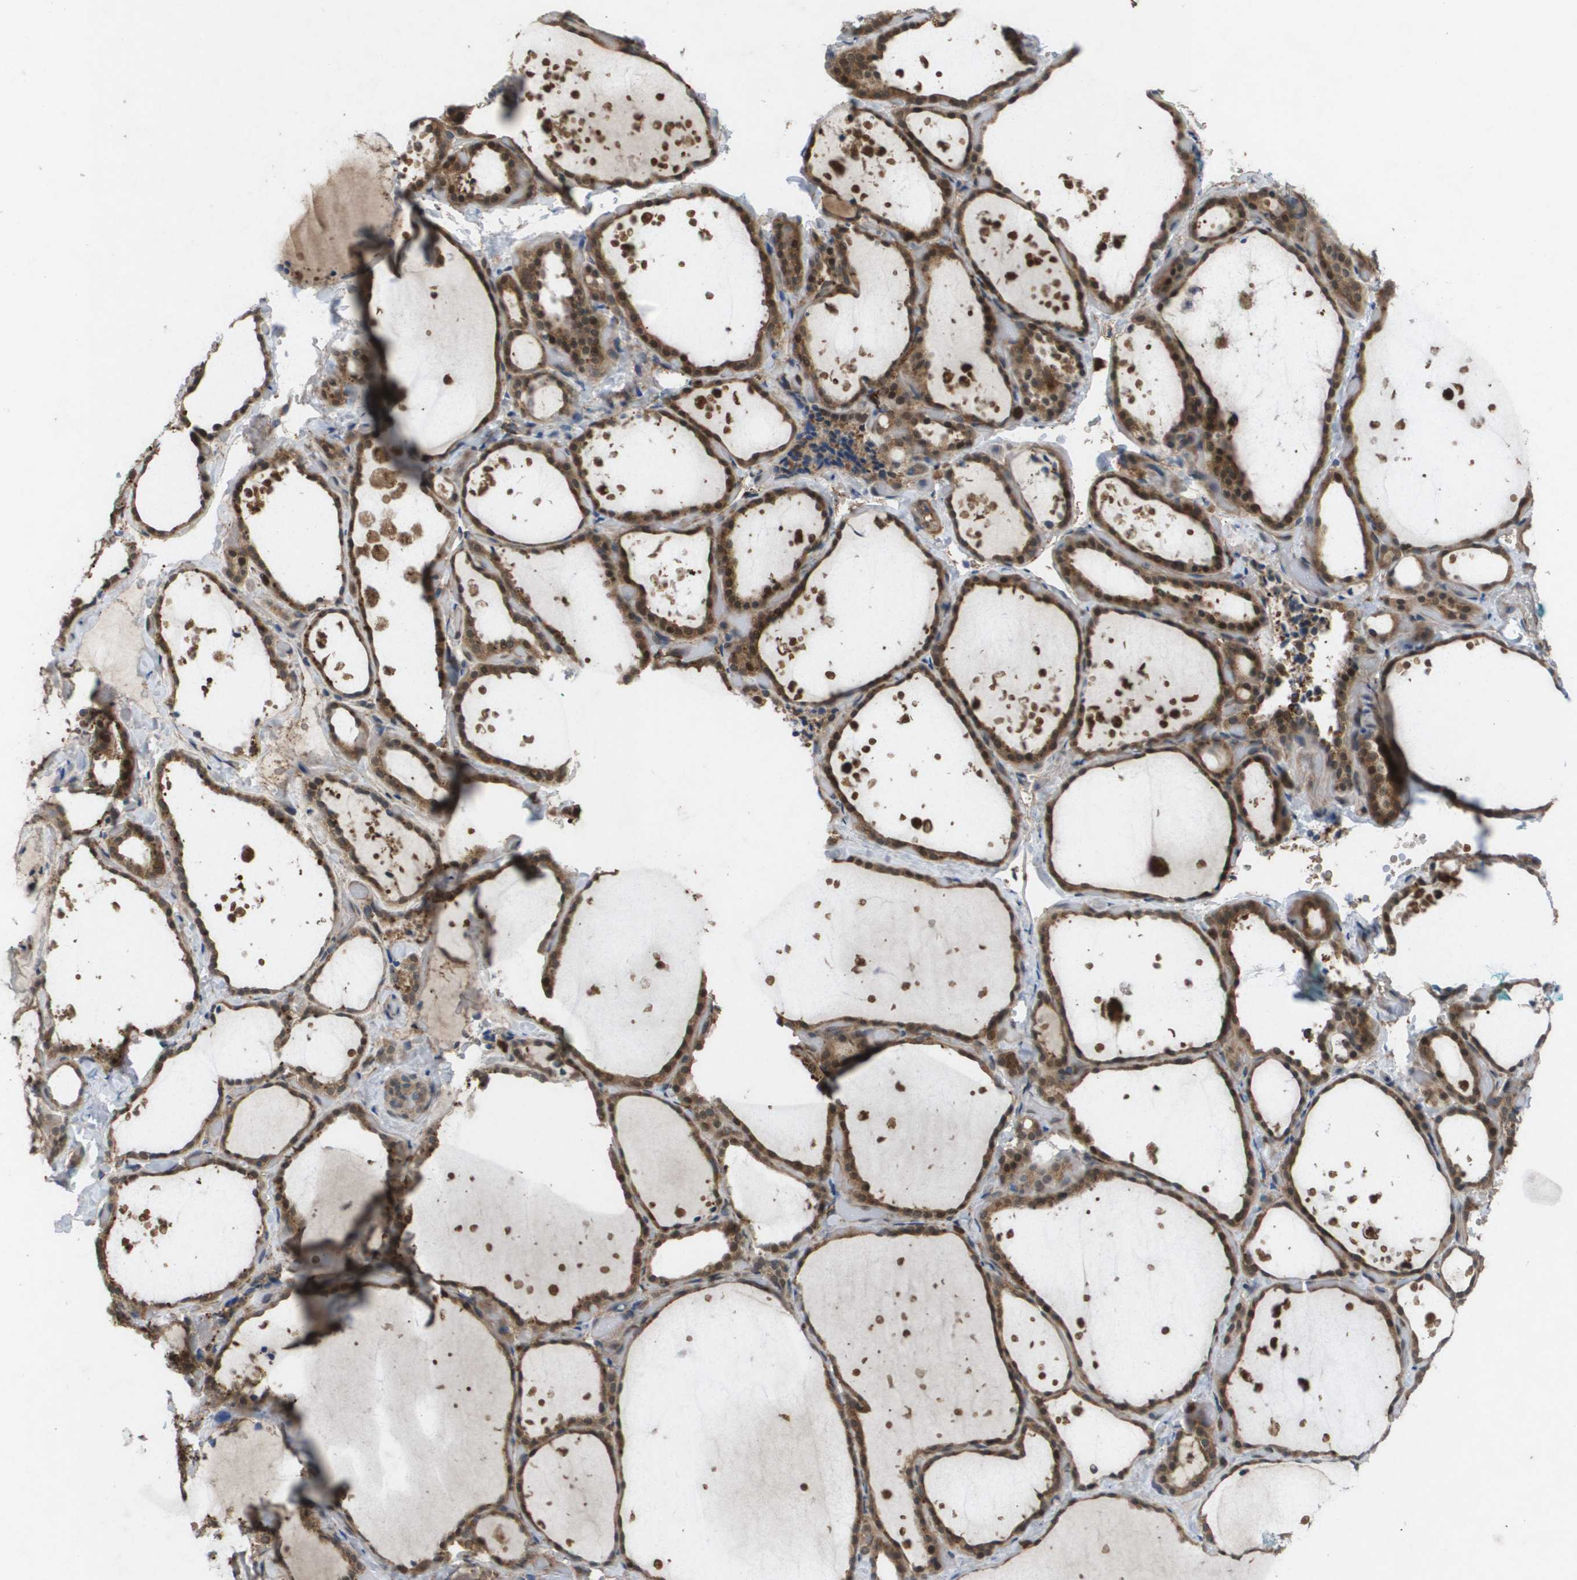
{"staining": {"intensity": "moderate", "quantity": ">75%", "location": "cytoplasmic/membranous,nuclear"}, "tissue": "thyroid gland", "cell_type": "Glandular cells", "image_type": "normal", "snomed": [{"axis": "morphology", "description": "Normal tissue, NOS"}, {"axis": "topography", "description": "Thyroid gland"}], "caption": "Protein staining exhibits moderate cytoplasmic/membranous,nuclear positivity in about >75% of glandular cells in unremarkable thyroid gland. Immunohistochemistry stains the protein of interest in brown and the nuclei are stained blue.", "gene": "PALD1", "patient": {"sex": "female", "age": 44}}